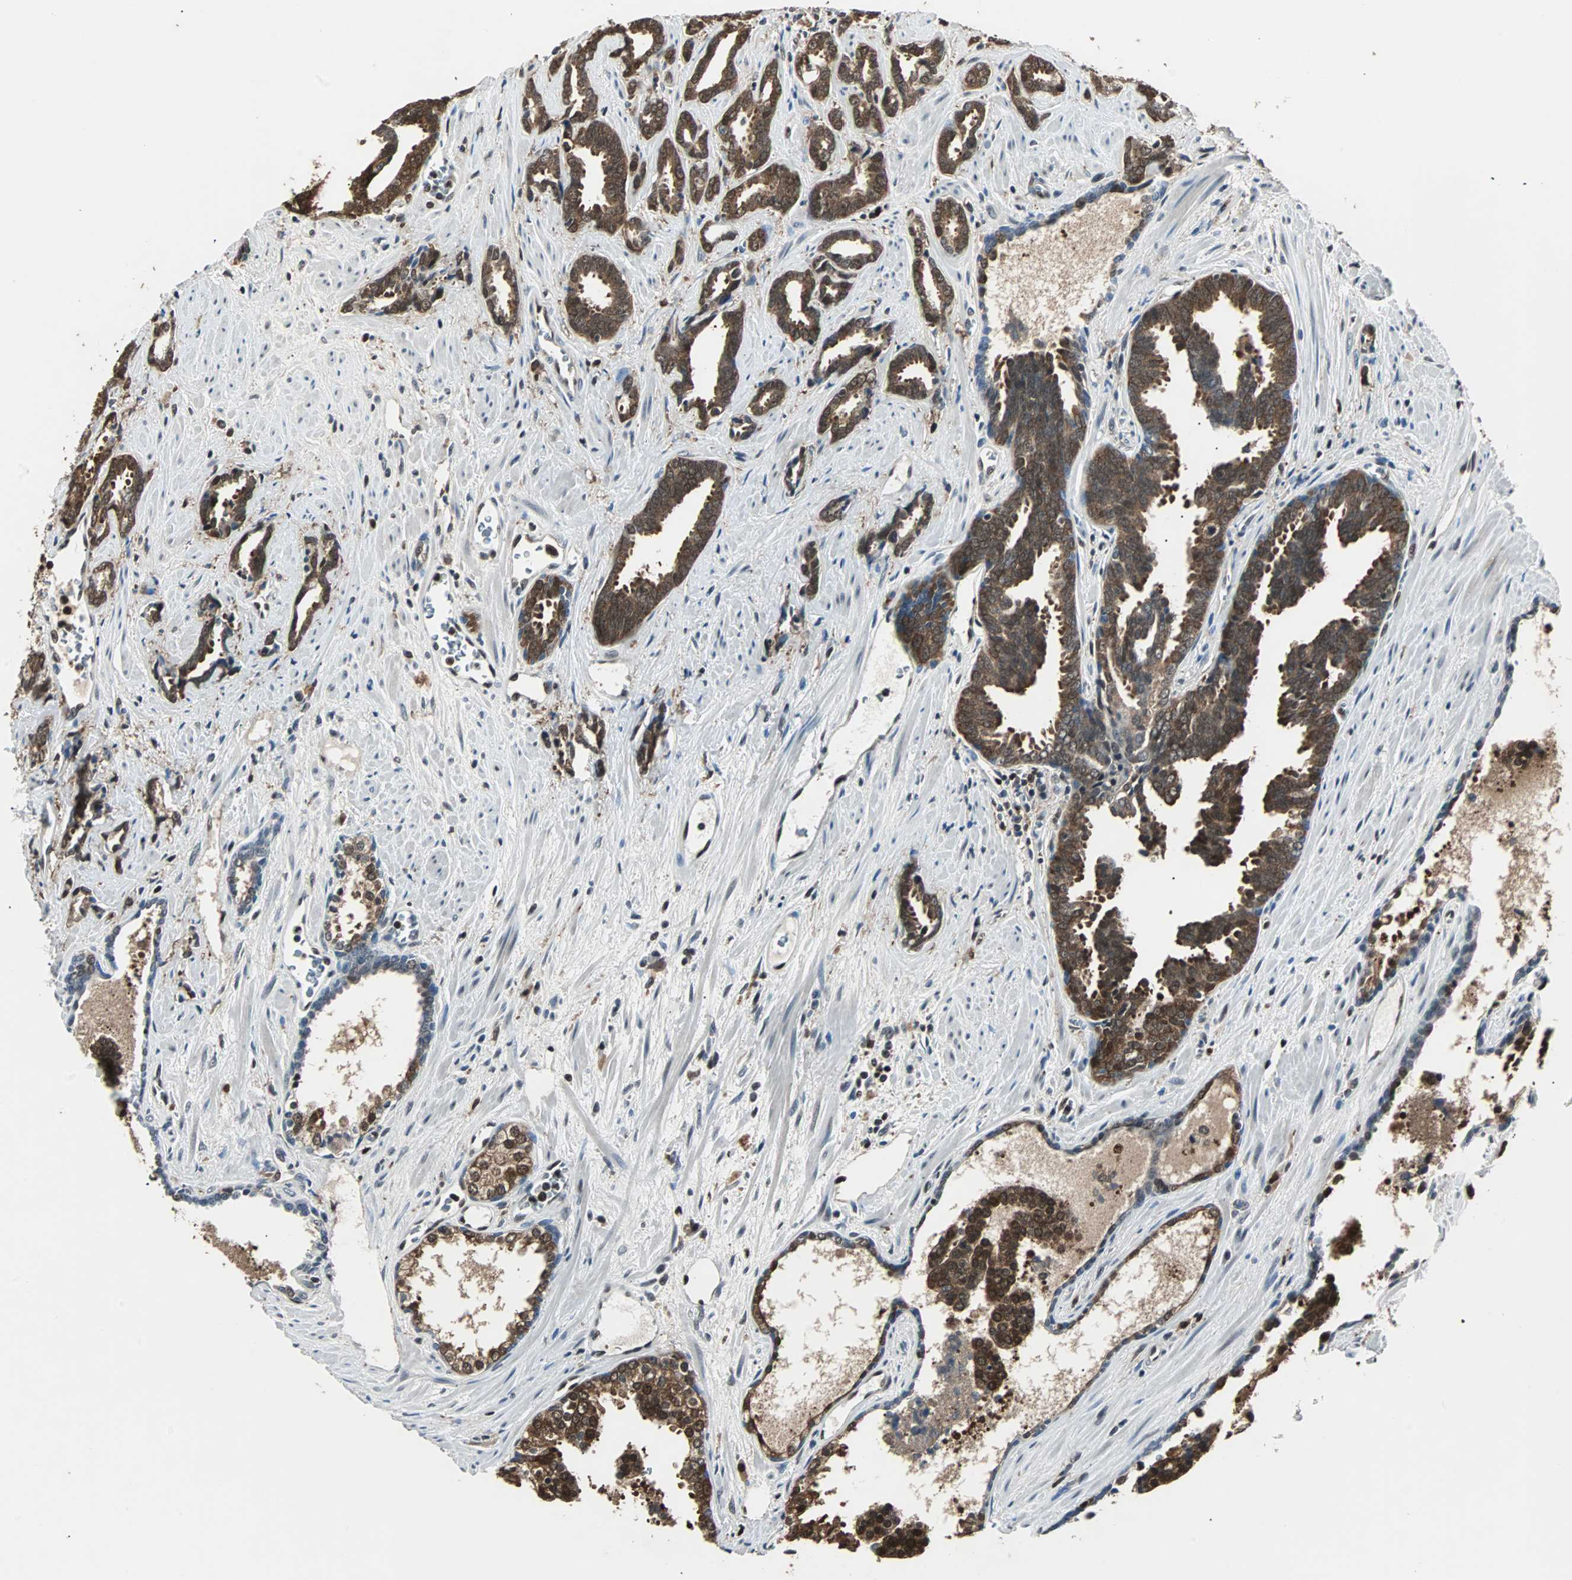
{"staining": {"intensity": "strong", "quantity": ">75%", "location": "cytoplasmic/membranous,nuclear"}, "tissue": "prostate cancer", "cell_type": "Tumor cells", "image_type": "cancer", "snomed": [{"axis": "morphology", "description": "Adenocarcinoma, High grade"}, {"axis": "topography", "description": "Prostate"}], "caption": "Human prostate cancer (adenocarcinoma (high-grade)) stained with a brown dye displays strong cytoplasmic/membranous and nuclear positive expression in approximately >75% of tumor cells.", "gene": "ACLY", "patient": {"sex": "male", "age": 67}}